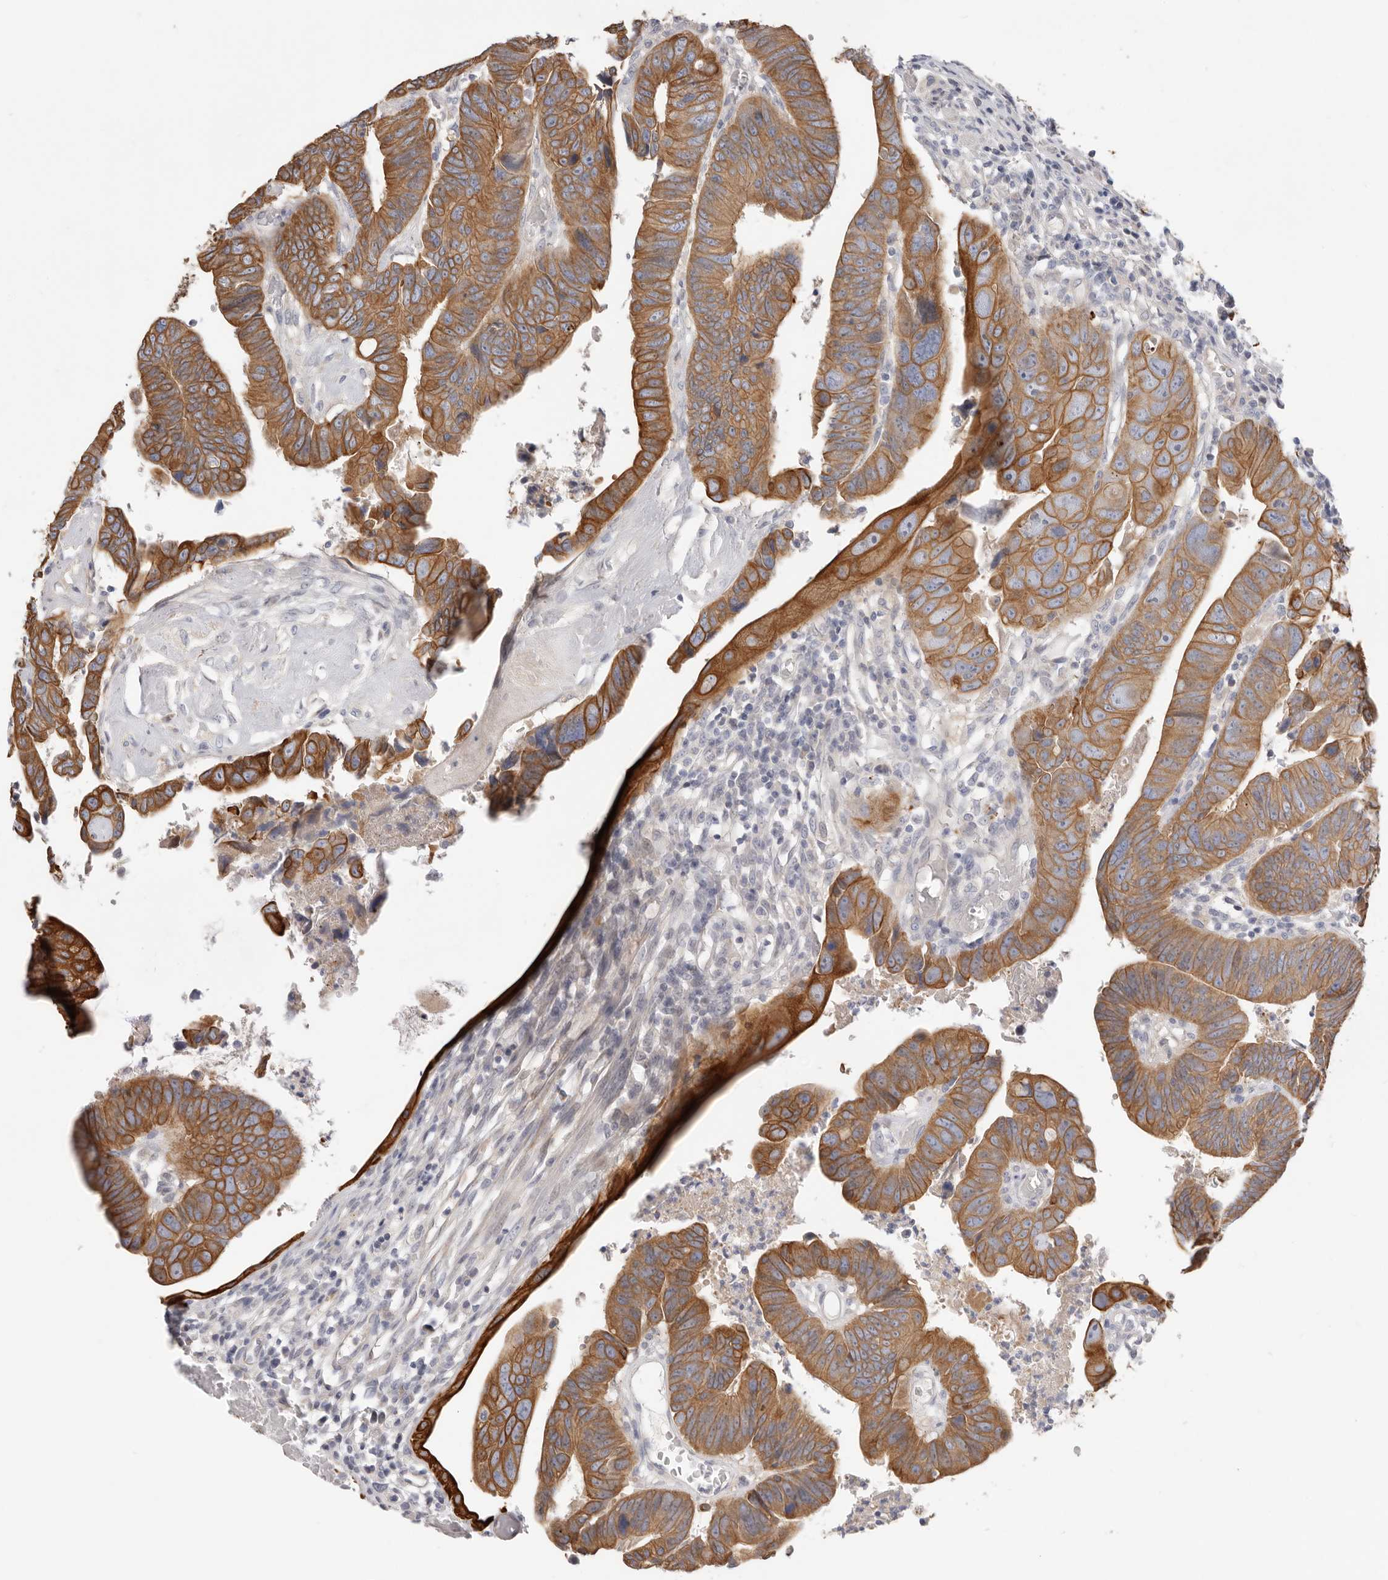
{"staining": {"intensity": "strong", "quantity": ">75%", "location": "cytoplasmic/membranous"}, "tissue": "colorectal cancer", "cell_type": "Tumor cells", "image_type": "cancer", "snomed": [{"axis": "morphology", "description": "Adenocarcinoma, NOS"}, {"axis": "topography", "description": "Rectum"}], "caption": "Colorectal cancer stained with a protein marker exhibits strong staining in tumor cells.", "gene": "USH1C", "patient": {"sex": "female", "age": 65}}